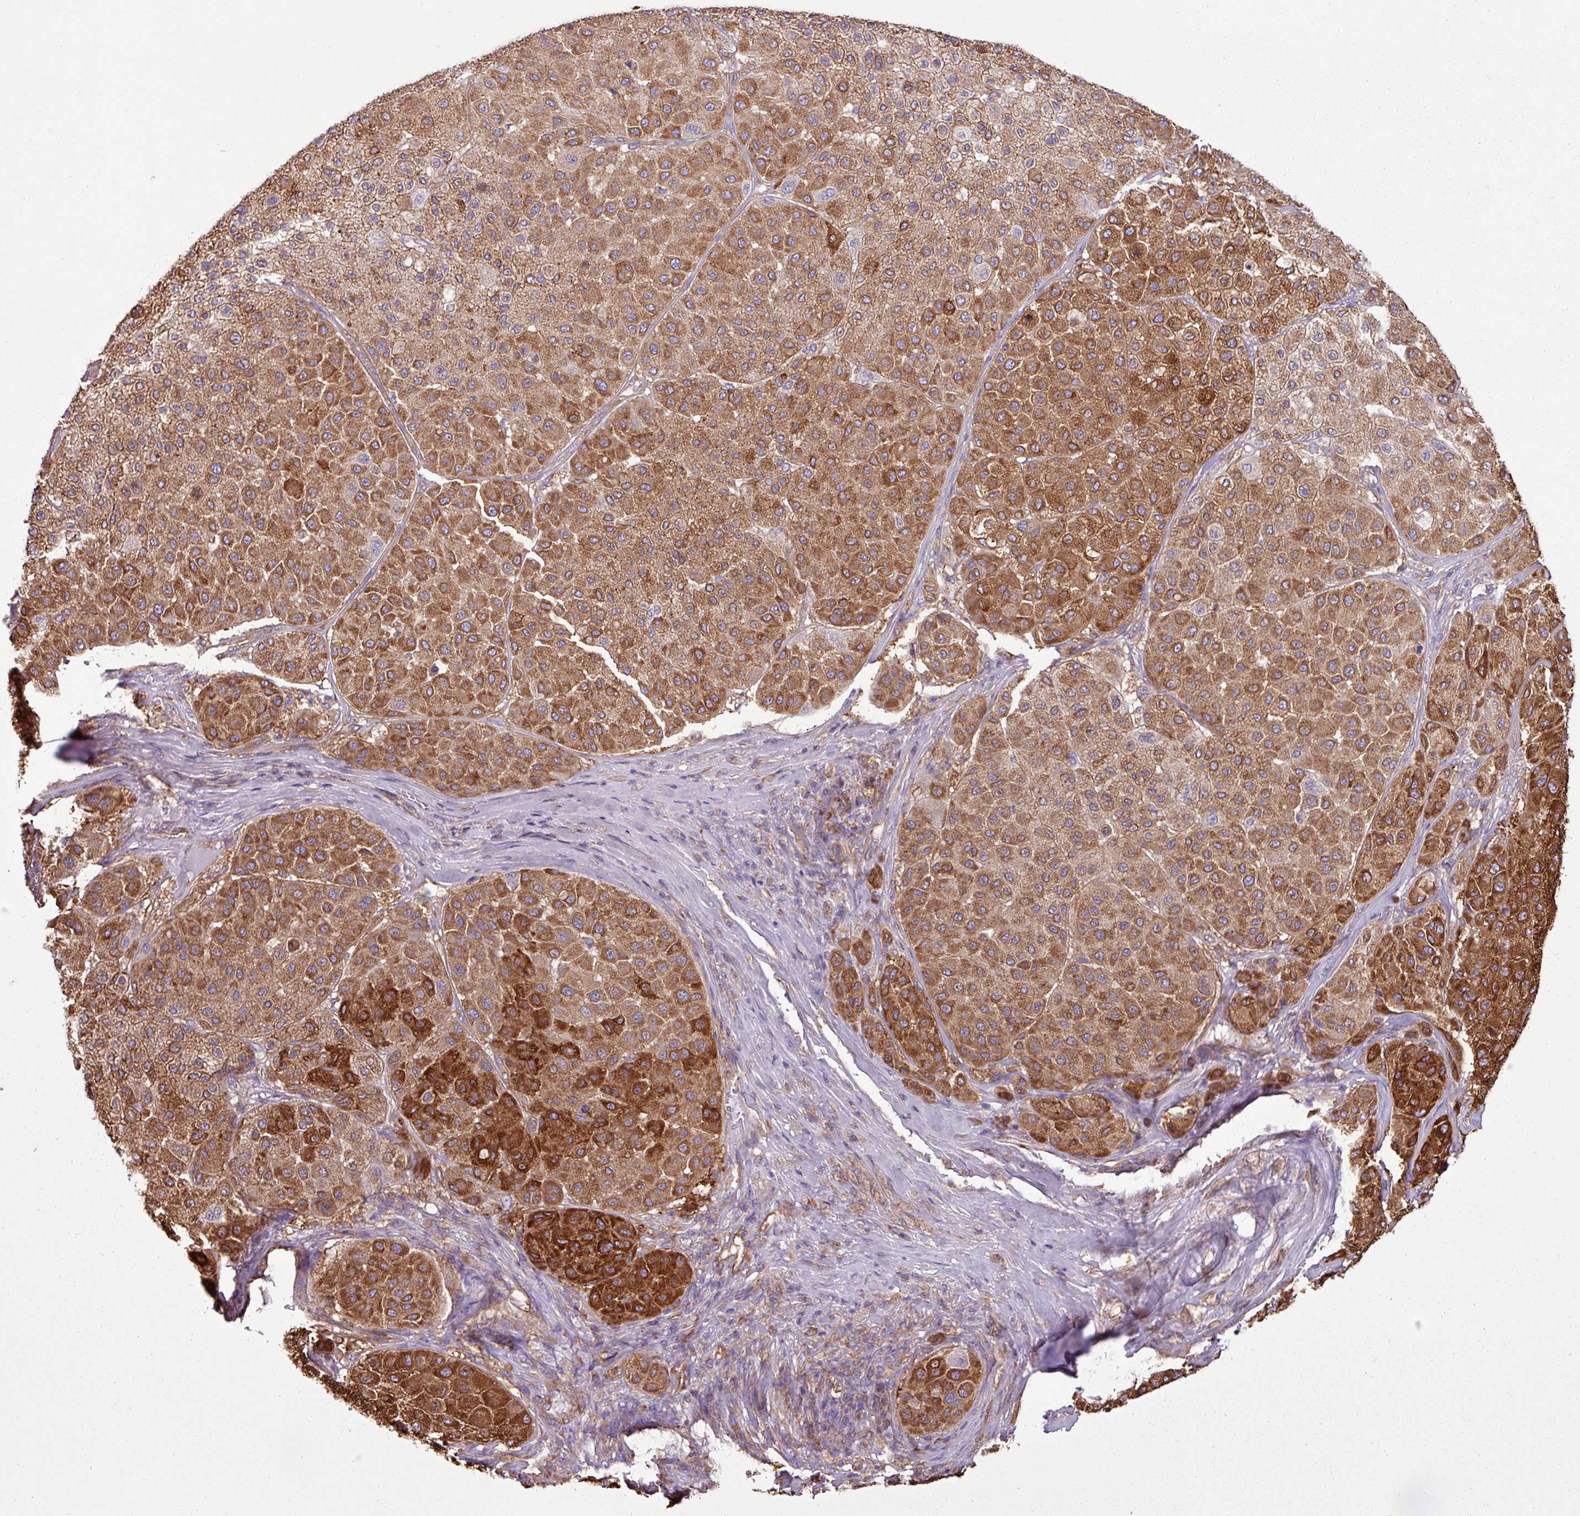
{"staining": {"intensity": "moderate", "quantity": ">75%", "location": "cytoplasmic/membranous"}, "tissue": "melanoma", "cell_type": "Tumor cells", "image_type": "cancer", "snomed": [{"axis": "morphology", "description": "Malignant melanoma, Metastatic site"}, {"axis": "topography", "description": "Smooth muscle"}], "caption": "There is medium levels of moderate cytoplasmic/membranous positivity in tumor cells of malignant melanoma (metastatic site), as demonstrated by immunohistochemical staining (brown color).", "gene": "PACSIN2", "patient": {"sex": "male", "age": 41}}